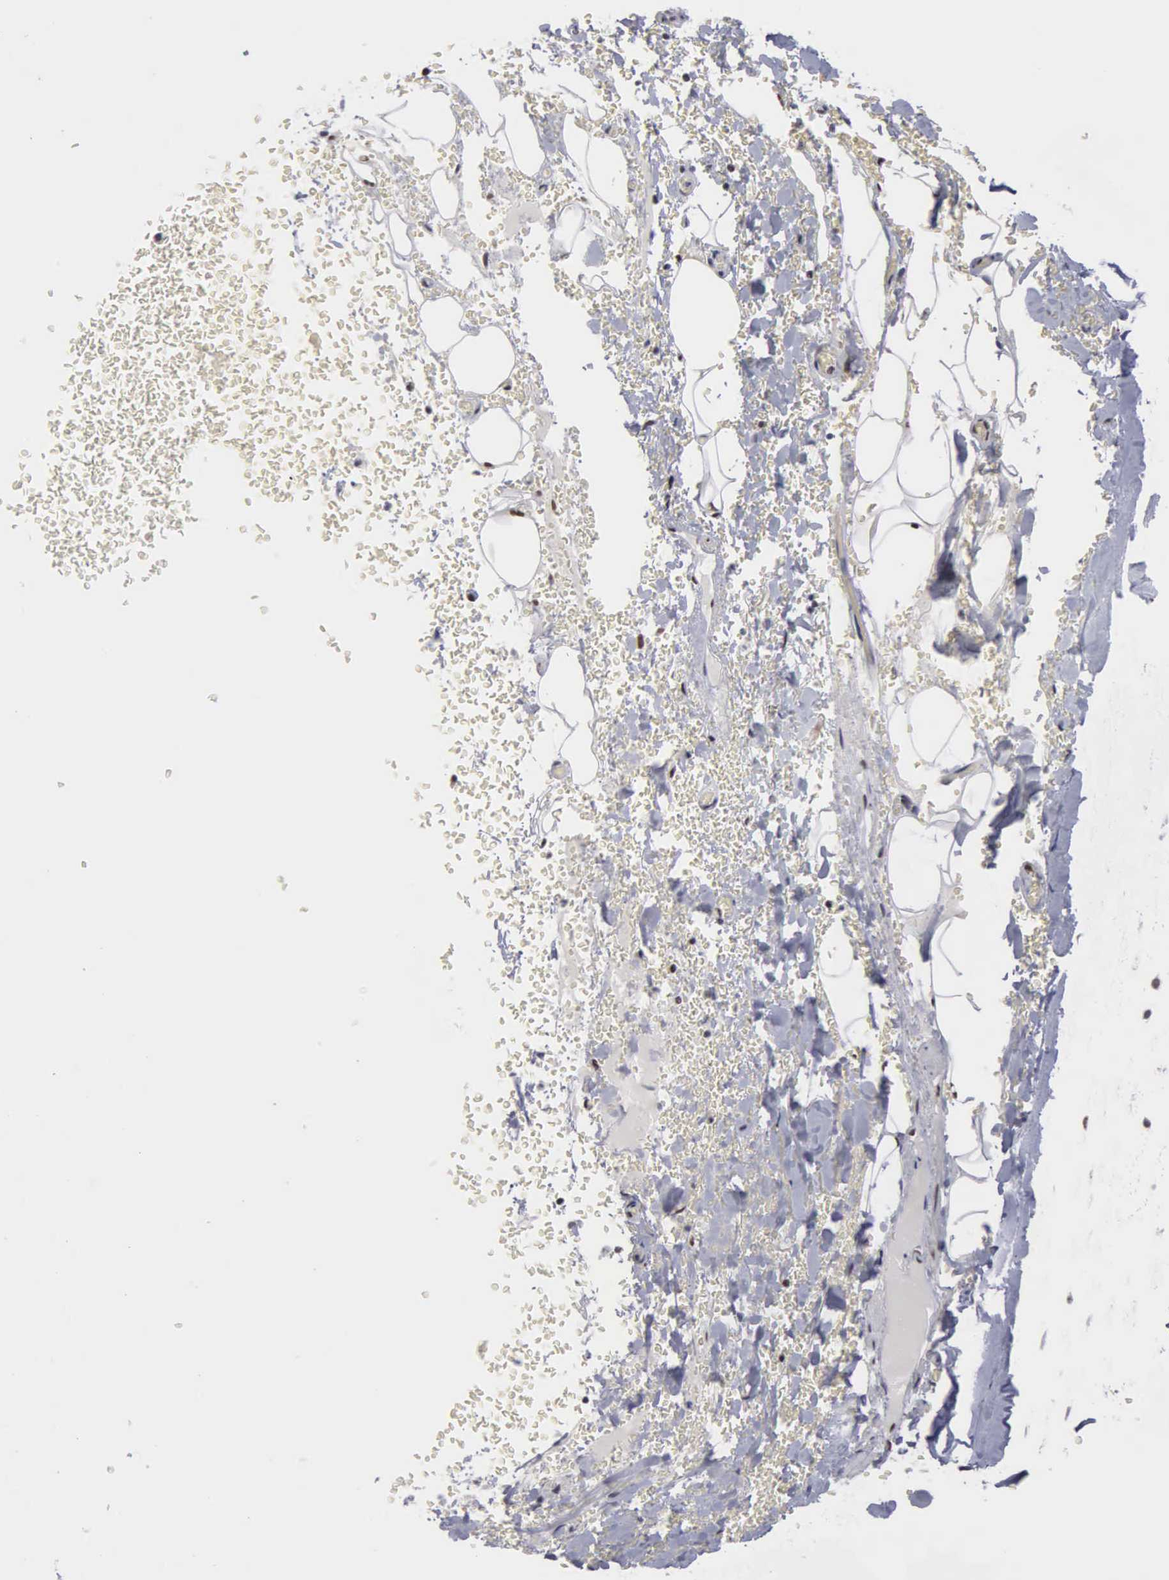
{"staining": {"intensity": "strong", "quantity": ">75%", "location": "nuclear"}, "tissue": "bronchus", "cell_type": "Respiratory epithelial cells", "image_type": "normal", "snomed": [{"axis": "morphology", "description": "Normal tissue, NOS"}, {"axis": "topography", "description": "Cartilage tissue"}], "caption": "Strong nuclear protein expression is identified in approximately >75% of respiratory epithelial cells in bronchus.", "gene": "KIAA0586", "patient": {"sex": "female", "age": 63}}